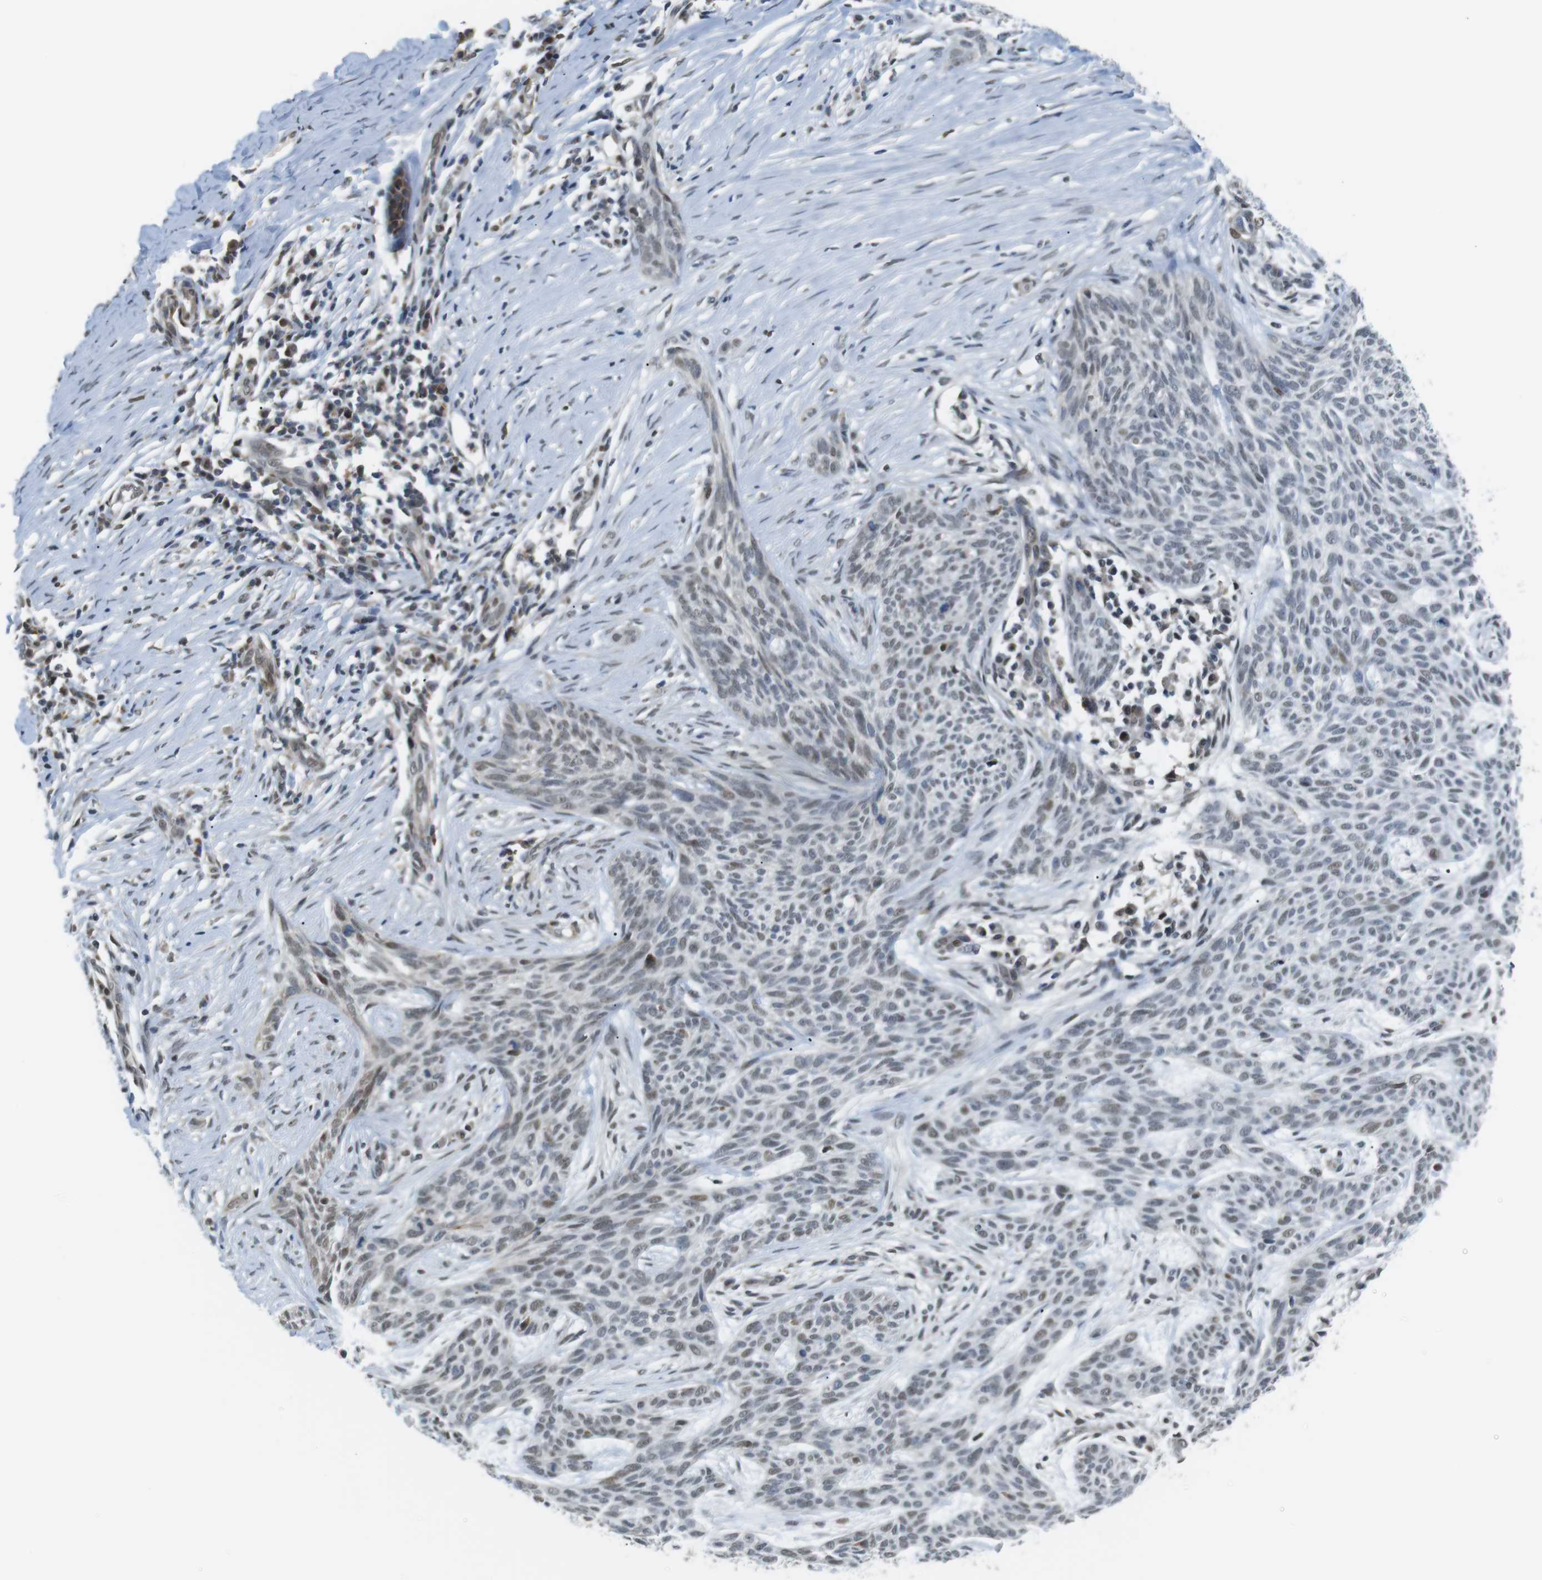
{"staining": {"intensity": "weak", "quantity": "<25%", "location": "nuclear"}, "tissue": "skin cancer", "cell_type": "Tumor cells", "image_type": "cancer", "snomed": [{"axis": "morphology", "description": "Basal cell carcinoma"}, {"axis": "topography", "description": "Skin"}], "caption": "Skin cancer was stained to show a protein in brown. There is no significant expression in tumor cells. Nuclei are stained in blue.", "gene": "USP7", "patient": {"sex": "female", "age": 59}}